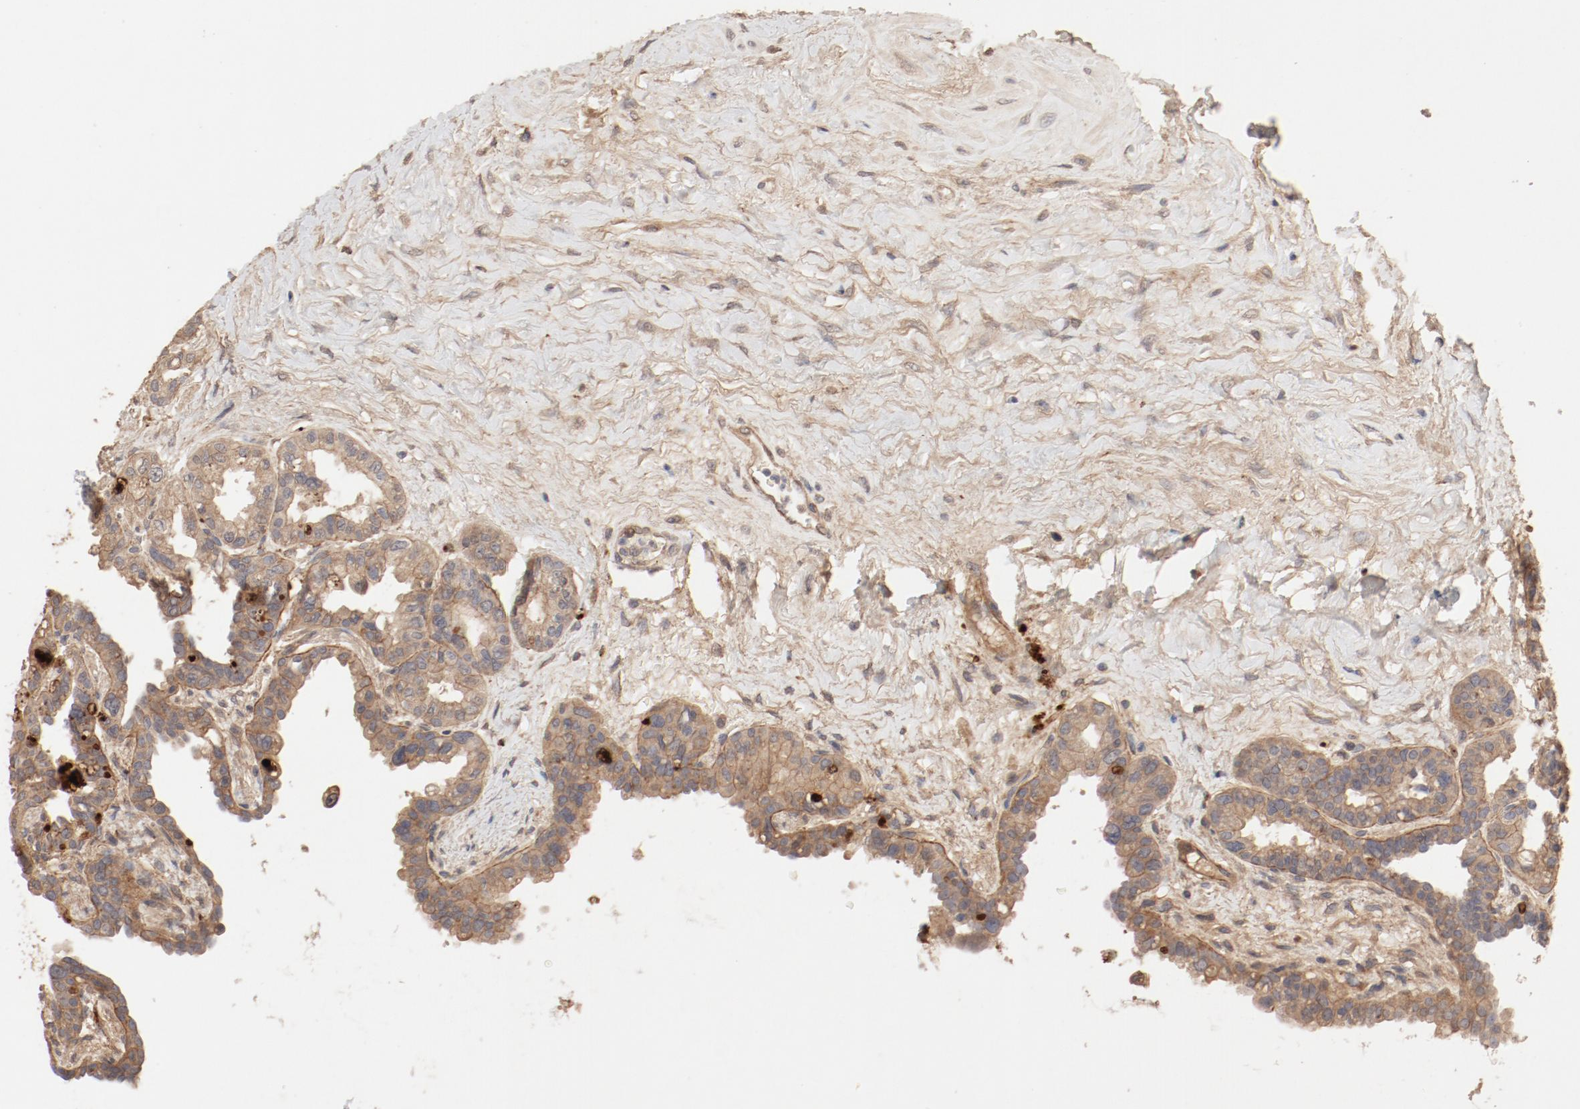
{"staining": {"intensity": "moderate", "quantity": ">75%", "location": "cytoplasmic/membranous"}, "tissue": "seminal vesicle", "cell_type": "Glandular cells", "image_type": "normal", "snomed": [{"axis": "morphology", "description": "Normal tissue, NOS"}, {"axis": "topography", "description": "Seminal veicle"}], "caption": "This image exhibits IHC staining of unremarkable seminal vesicle, with medium moderate cytoplasmic/membranous positivity in about >75% of glandular cells.", "gene": "IL3RA", "patient": {"sex": "male", "age": 61}}